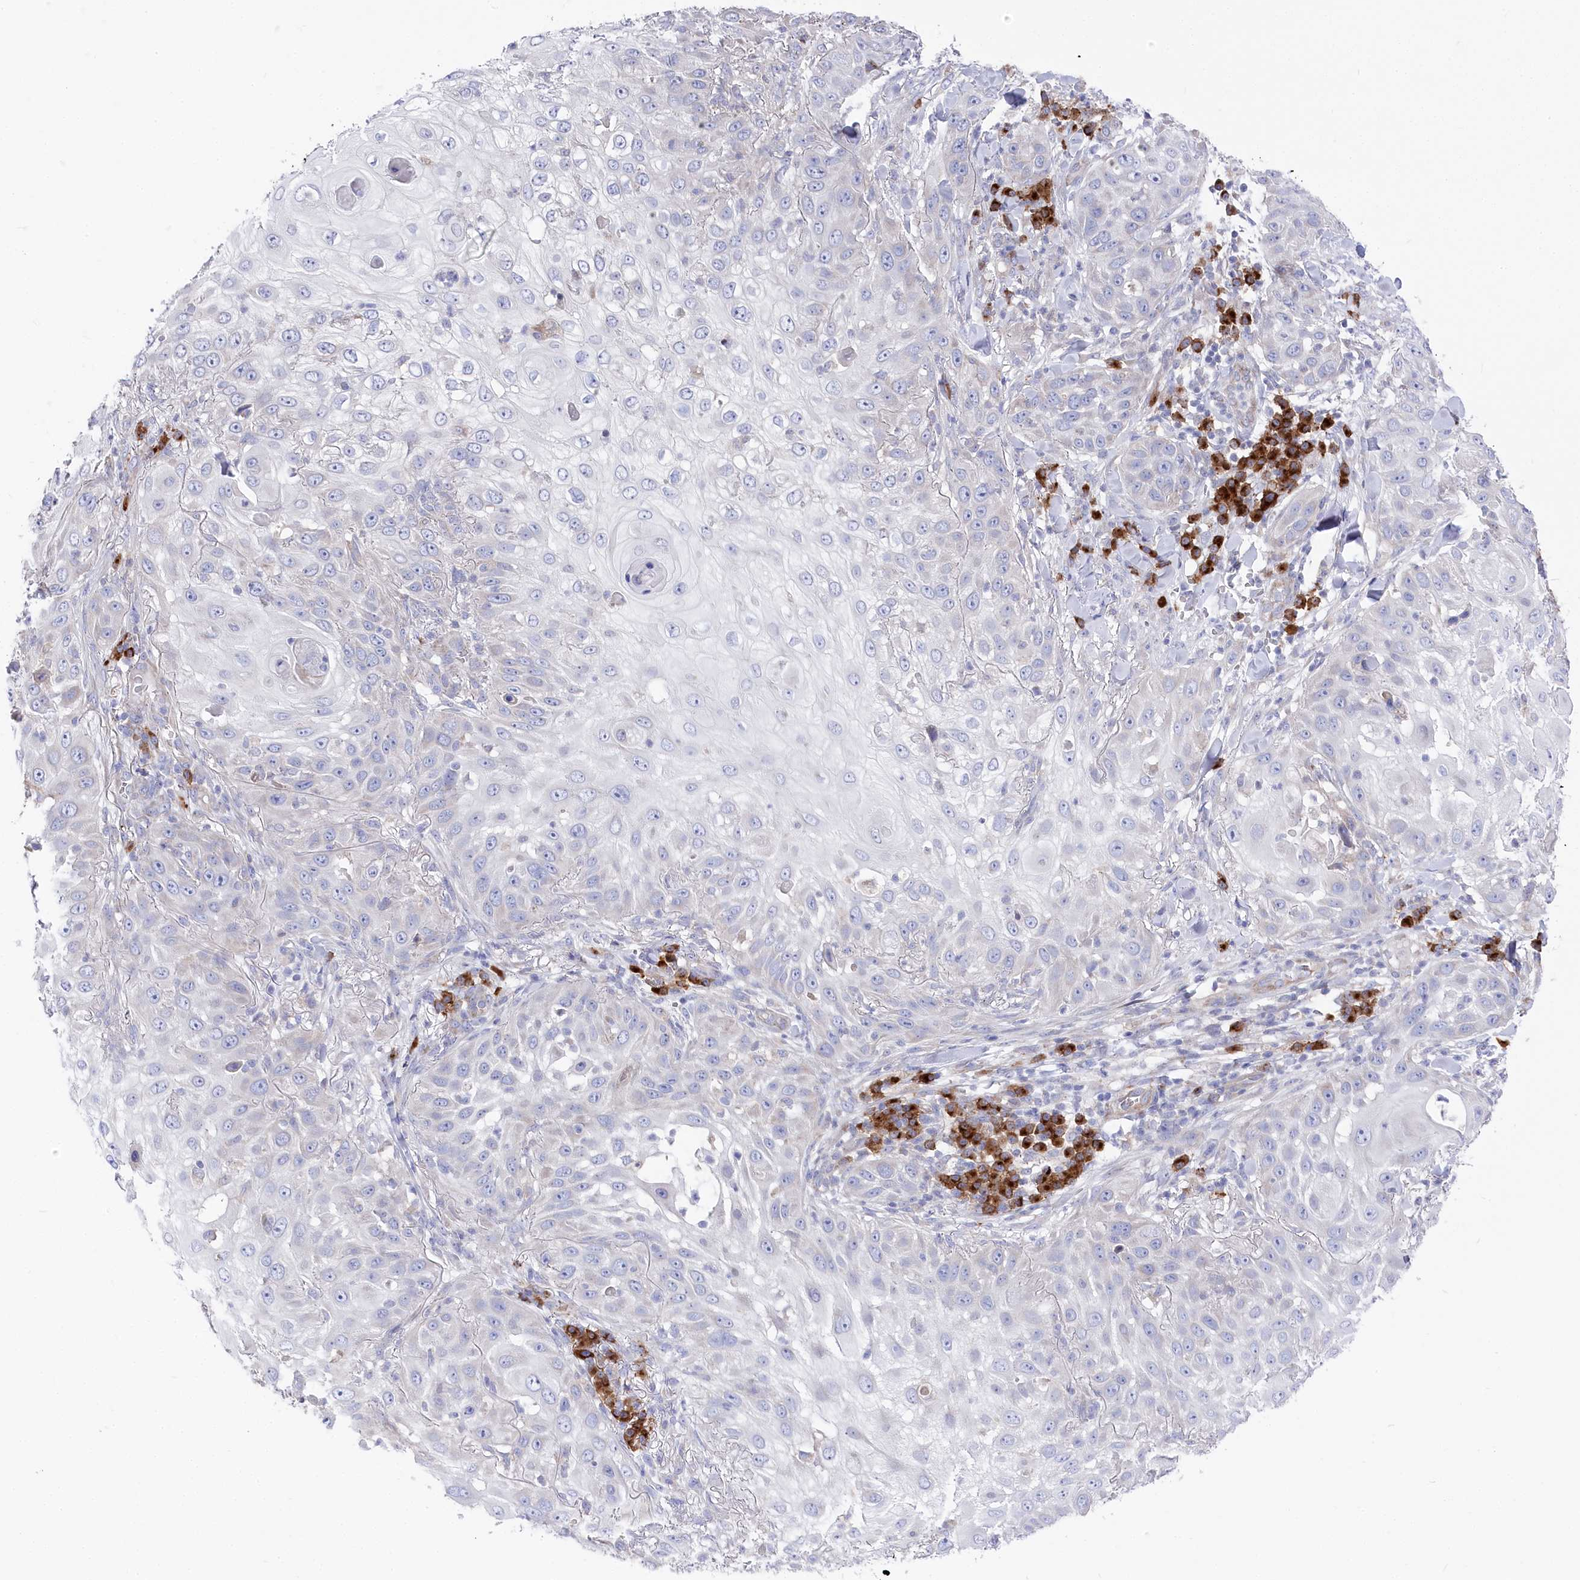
{"staining": {"intensity": "negative", "quantity": "none", "location": "none"}, "tissue": "skin cancer", "cell_type": "Tumor cells", "image_type": "cancer", "snomed": [{"axis": "morphology", "description": "Squamous cell carcinoma, NOS"}, {"axis": "topography", "description": "Skin"}], "caption": "High magnification brightfield microscopy of skin cancer stained with DAB (3,3'-diaminobenzidine) (brown) and counterstained with hematoxylin (blue): tumor cells show no significant staining. The staining was performed using DAB to visualize the protein expression in brown, while the nuclei were stained in blue with hematoxylin (Magnification: 20x).", "gene": "POGLUT1", "patient": {"sex": "female", "age": 44}}